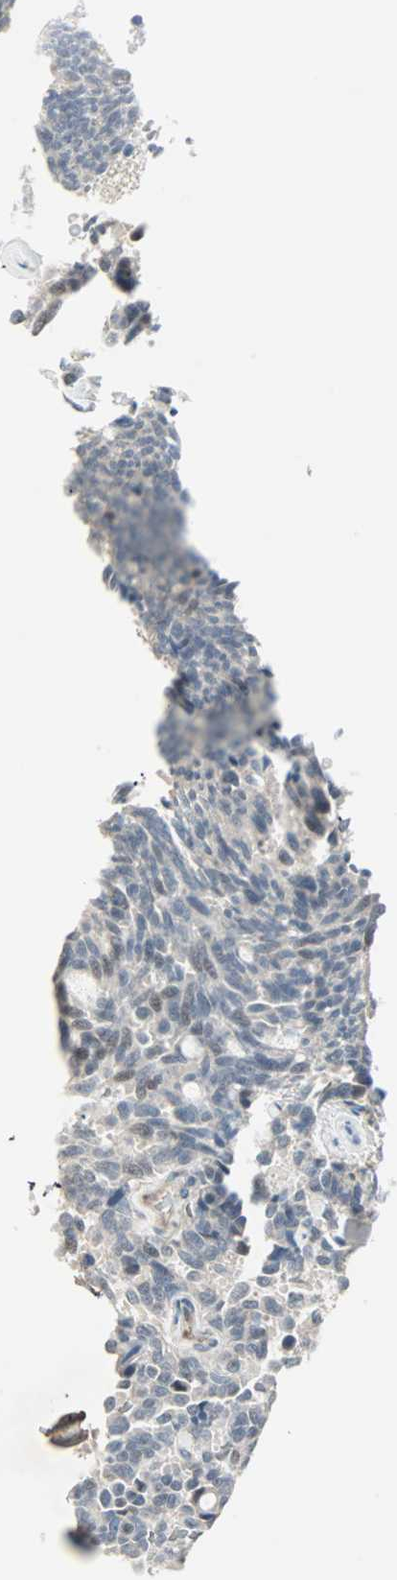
{"staining": {"intensity": "negative", "quantity": "none", "location": "none"}, "tissue": "carcinoid", "cell_type": "Tumor cells", "image_type": "cancer", "snomed": [{"axis": "morphology", "description": "Carcinoid, malignant, NOS"}, {"axis": "topography", "description": "Pancreas"}], "caption": "Human carcinoid (malignant) stained for a protein using immunohistochemistry (IHC) demonstrates no staining in tumor cells.", "gene": "ZFP36", "patient": {"sex": "female", "age": 54}}